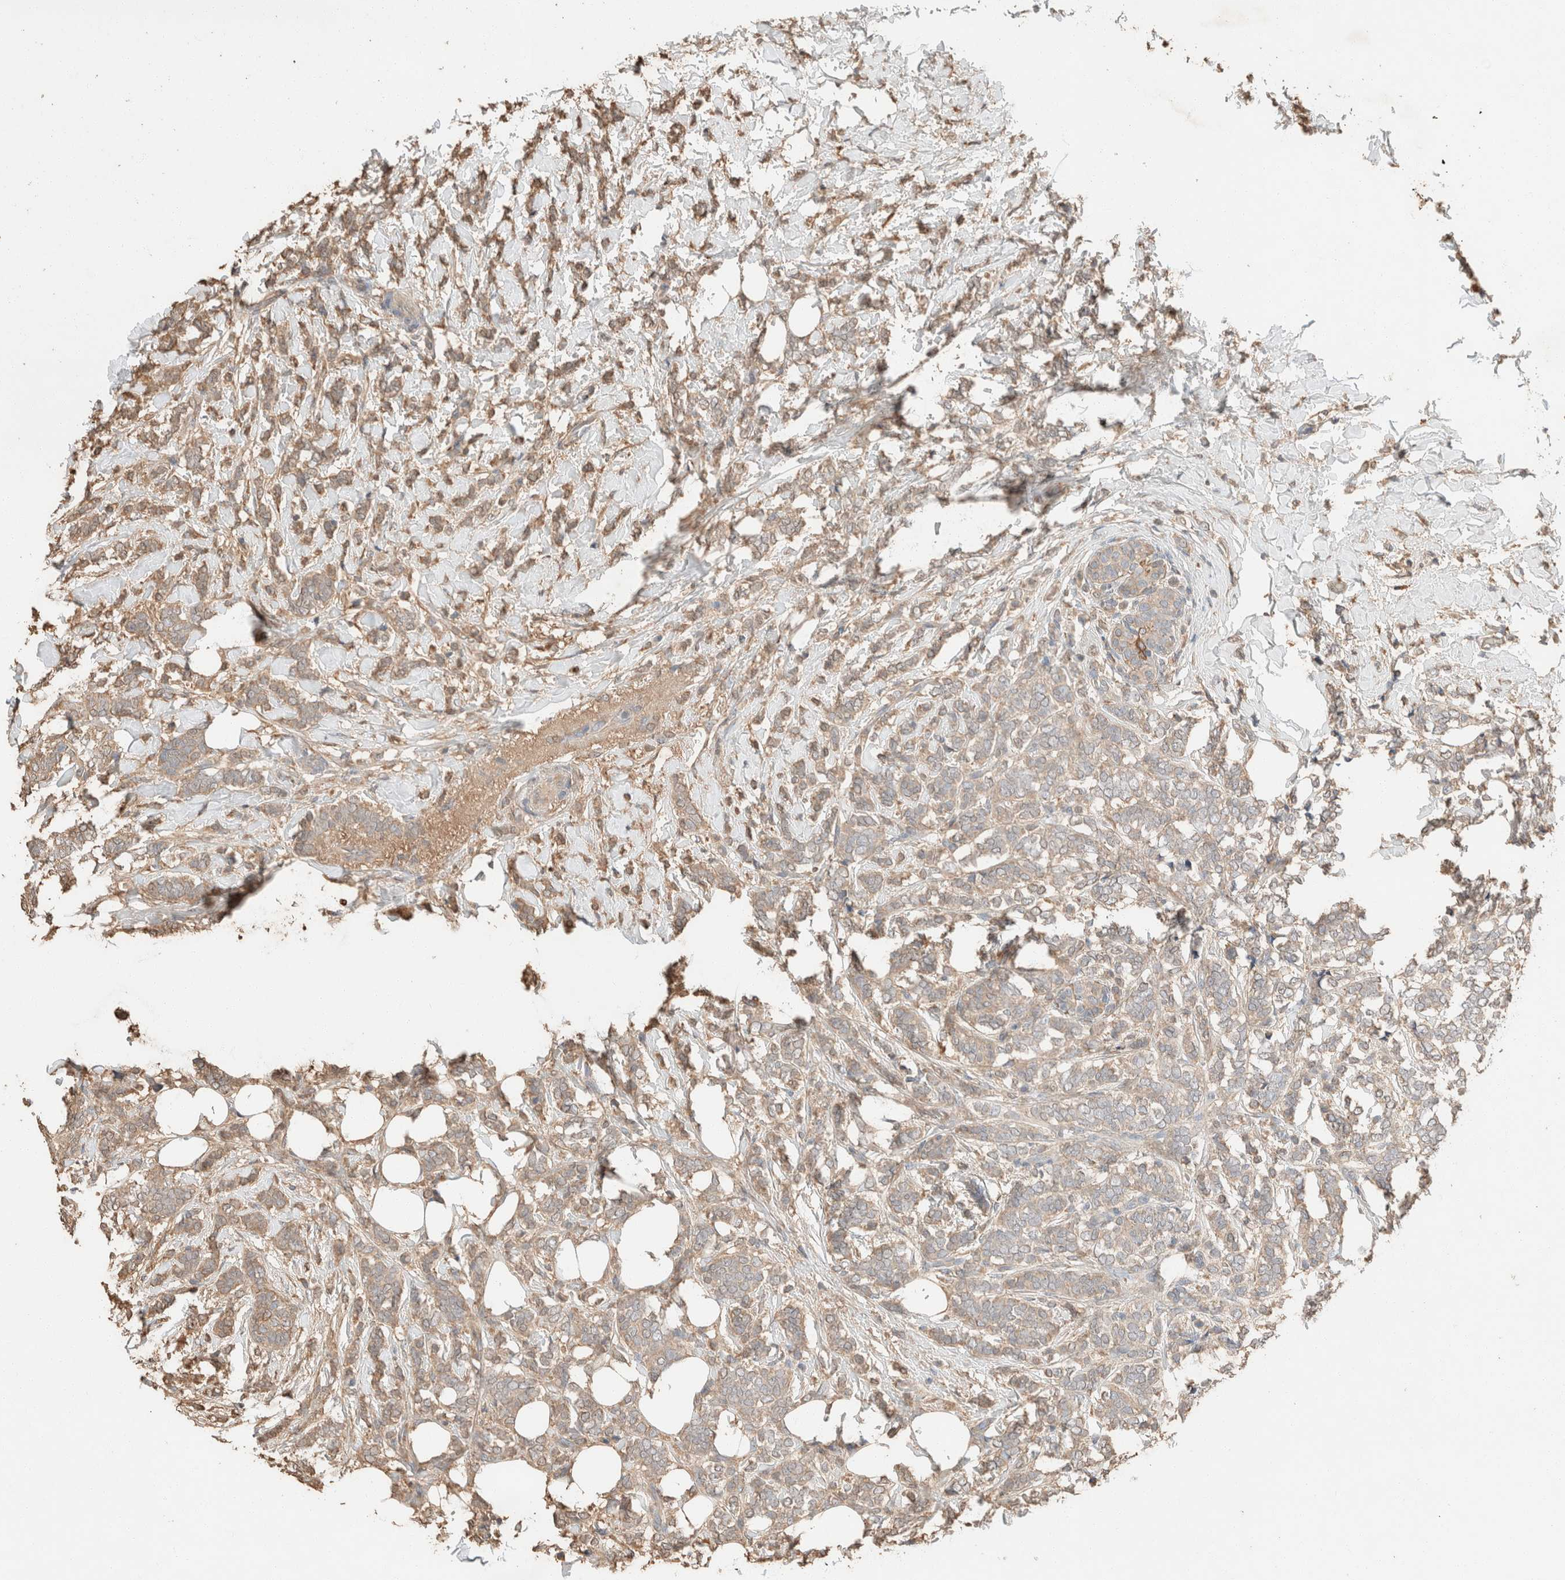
{"staining": {"intensity": "weak", "quantity": ">75%", "location": "cytoplasmic/membranous"}, "tissue": "breast cancer", "cell_type": "Tumor cells", "image_type": "cancer", "snomed": [{"axis": "morphology", "description": "Lobular carcinoma"}, {"axis": "topography", "description": "Breast"}], "caption": "Protein staining by IHC reveals weak cytoplasmic/membranous expression in approximately >75% of tumor cells in breast cancer (lobular carcinoma).", "gene": "TUBD1", "patient": {"sex": "female", "age": 50}}